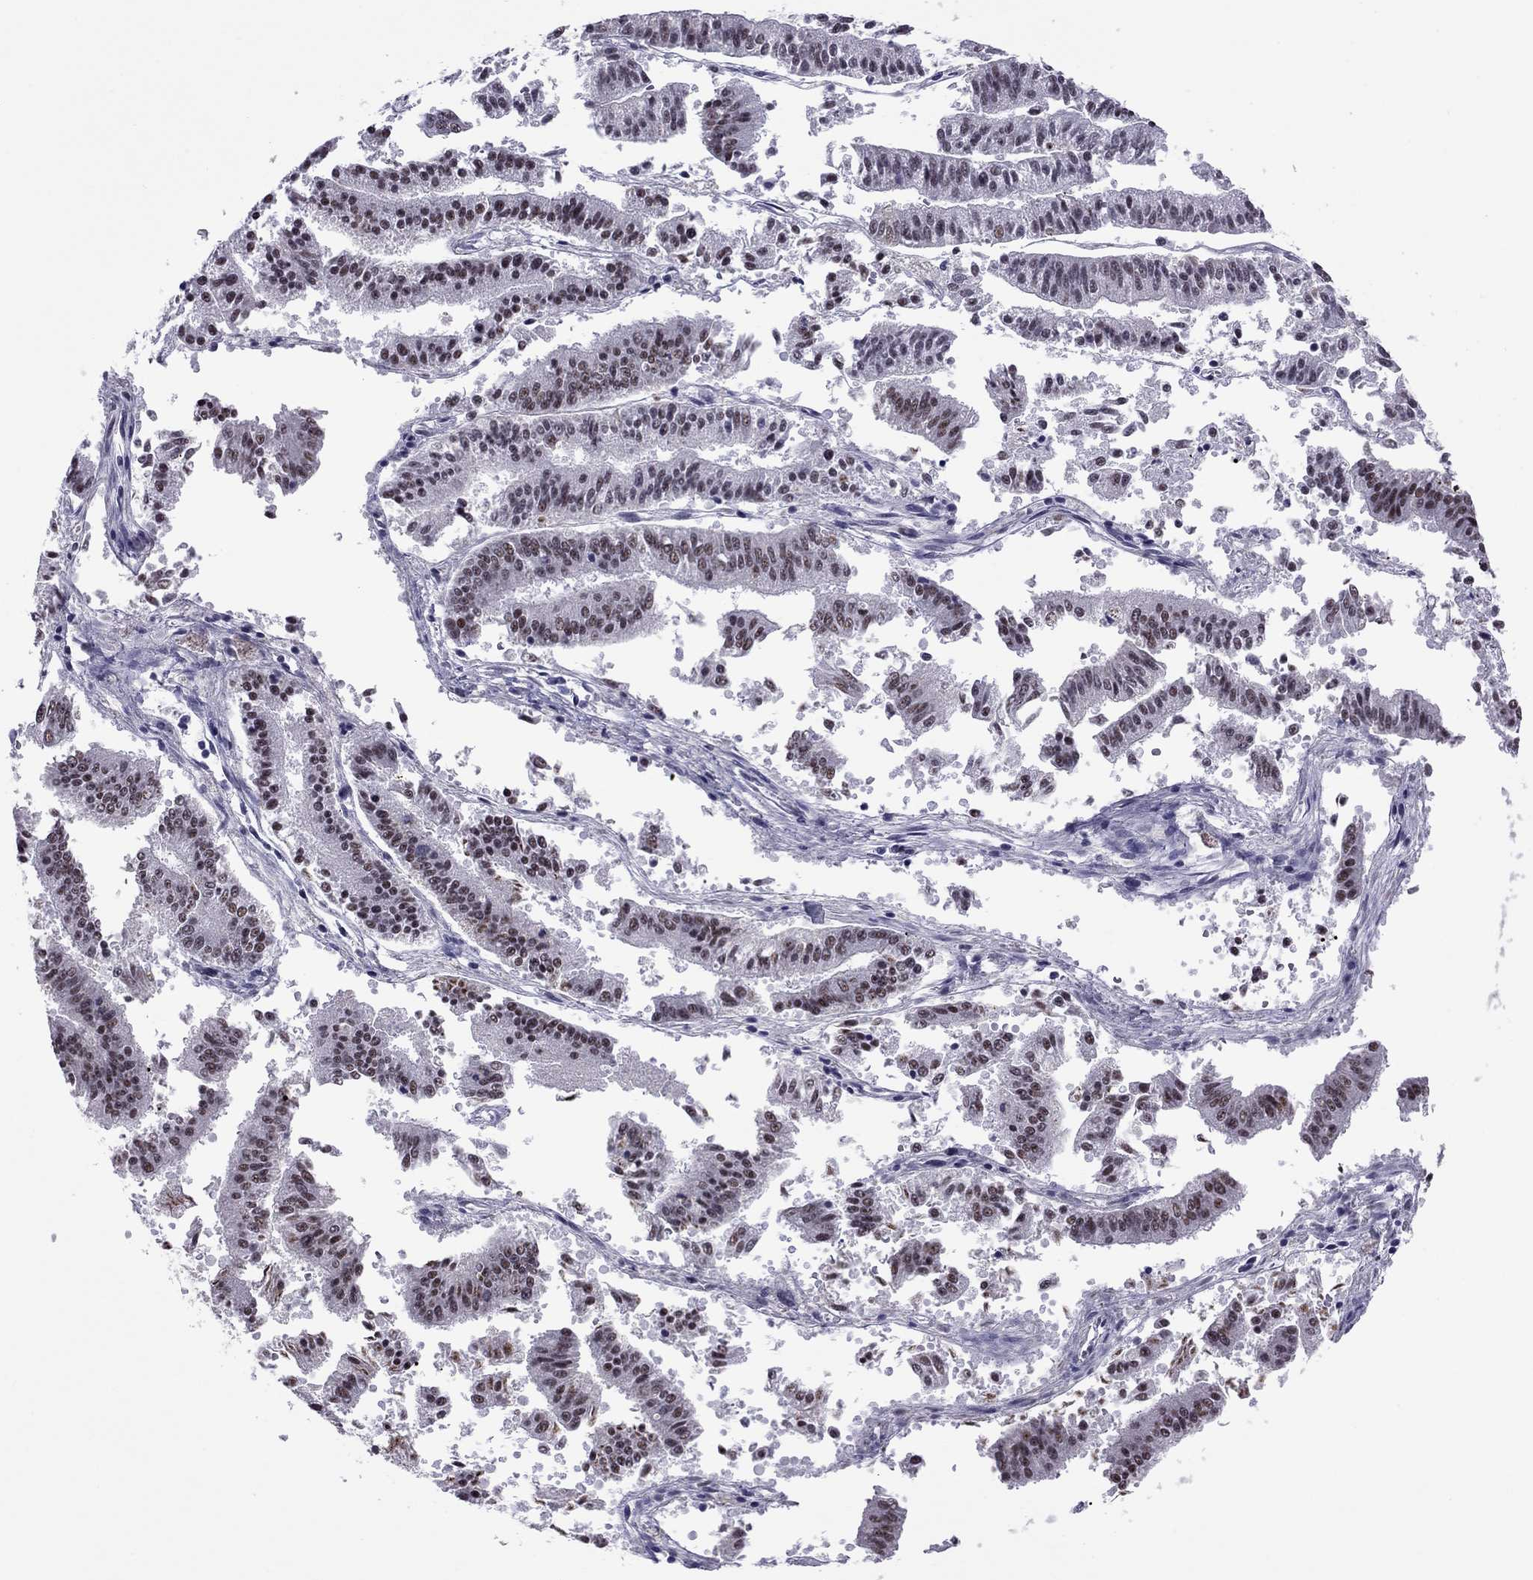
{"staining": {"intensity": "moderate", "quantity": ">75%", "location": "nuclear"}, "tissue": "endometrial cancer", "cell_type": "Tumor cells", "image_type": "cancer", "snomed": [{"axis": "morphology", "description": "Adenocarcinoma, NOS"}, {"axis": "topography", "description": "Endometrium"}], "caption": "Moderate nuclear protein positivity is appreciated in approximately >75% of tumor cells in endometrial adenocarcinoma.", "gene": "PPP1R3A", "patient": {"sex": "female", "age": 66}}